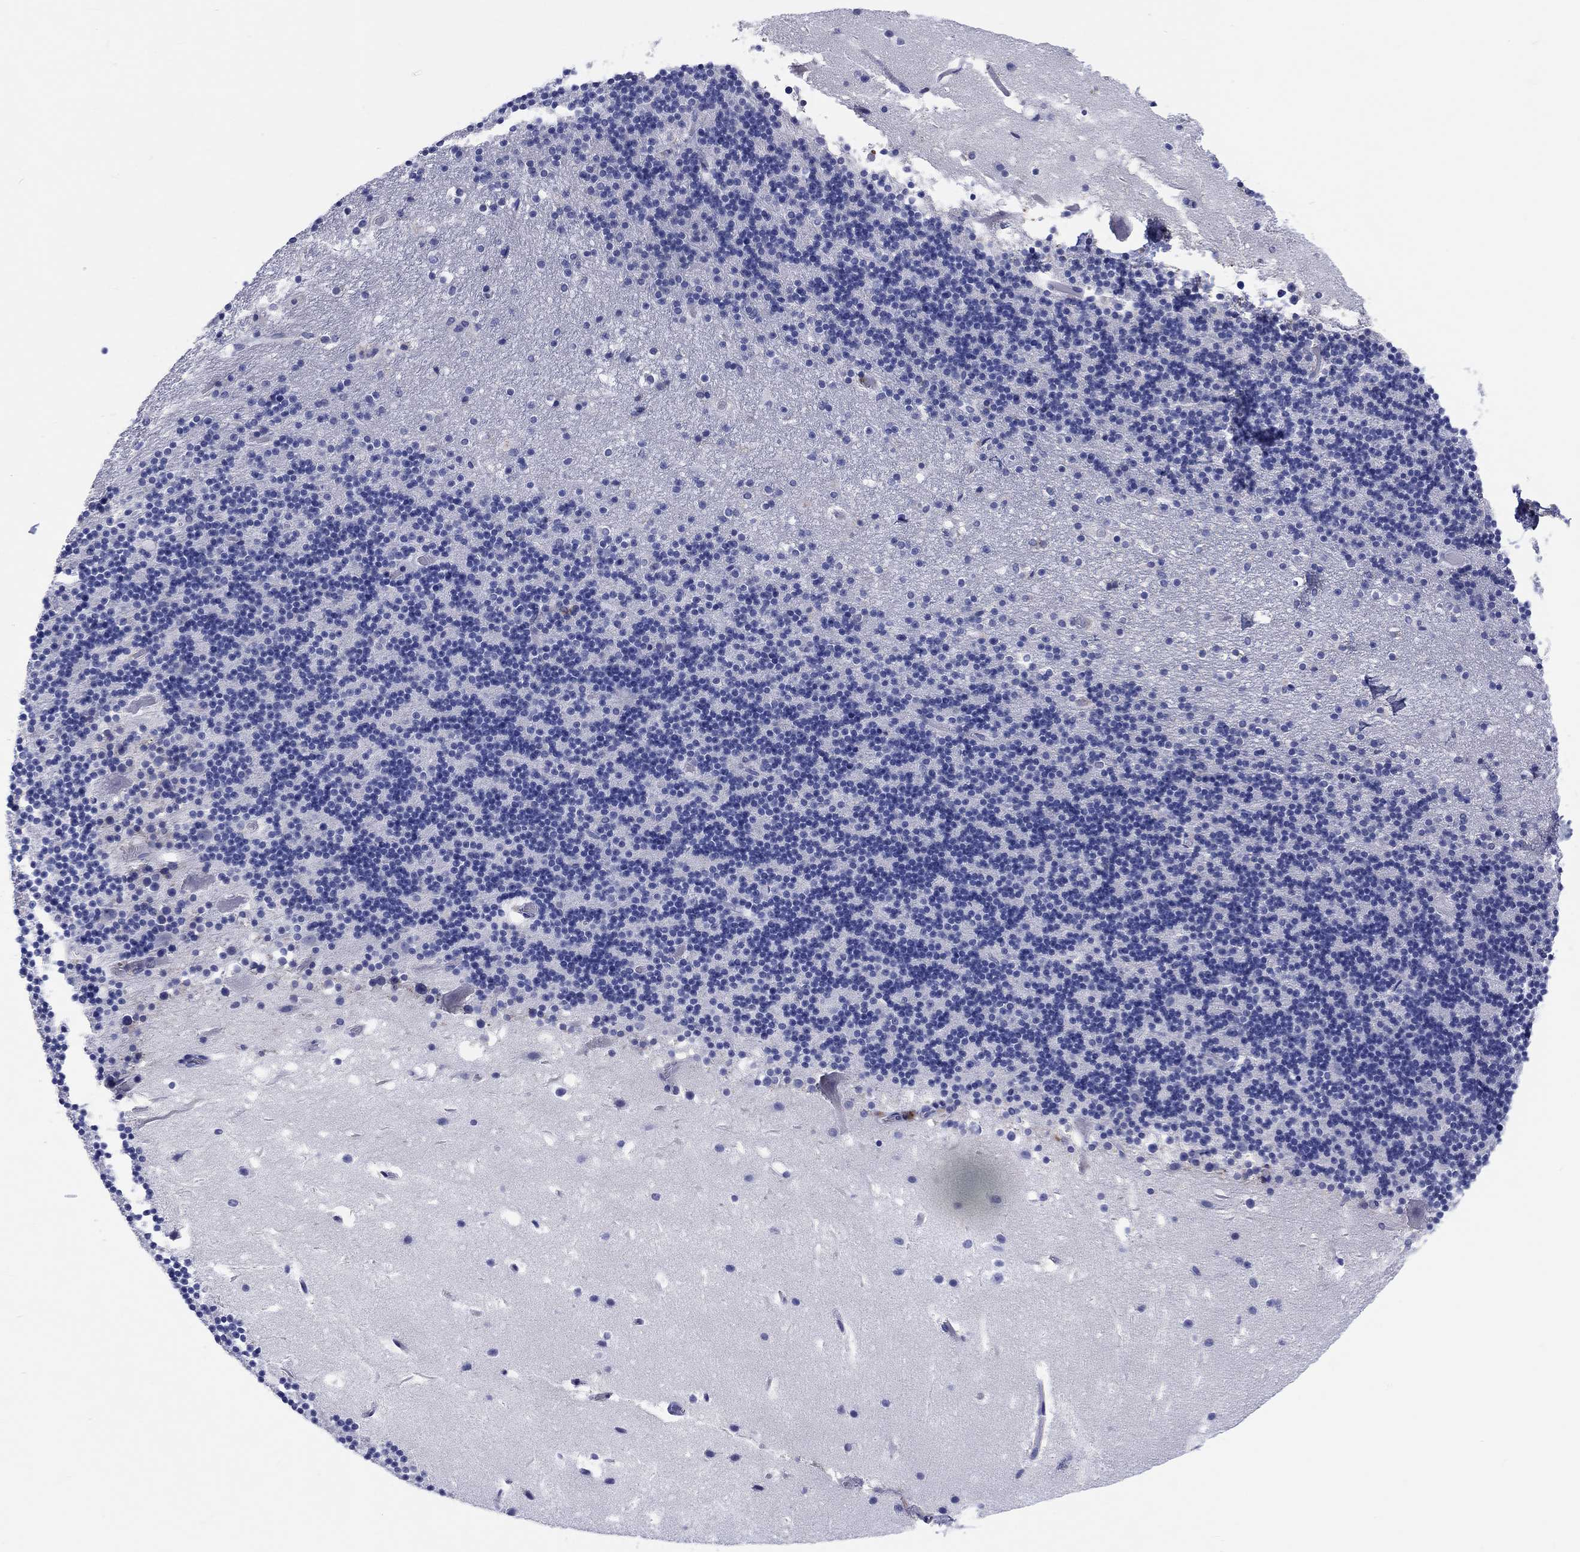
{"staining": {"intensity": "negative", "quantity": "none", "location": "none"}, "tissue": "cerebellum", "cell_type": "Cells in granular layer", "image_type": "normal", "snomed": [{"axis": "morphology", "description": "Normal tissue, NOS"}, {"axis": "topography", "description": "Cerebellum"}], "caption": "High magnification brightfield microscopy of benign cerebellum stained with DAB (brown) and counterstained with hematoxylin (blue): cells in granular layer show no significant positivity.", "gene": "BCO2", "patient": {"sex": "male", "age": 37}}